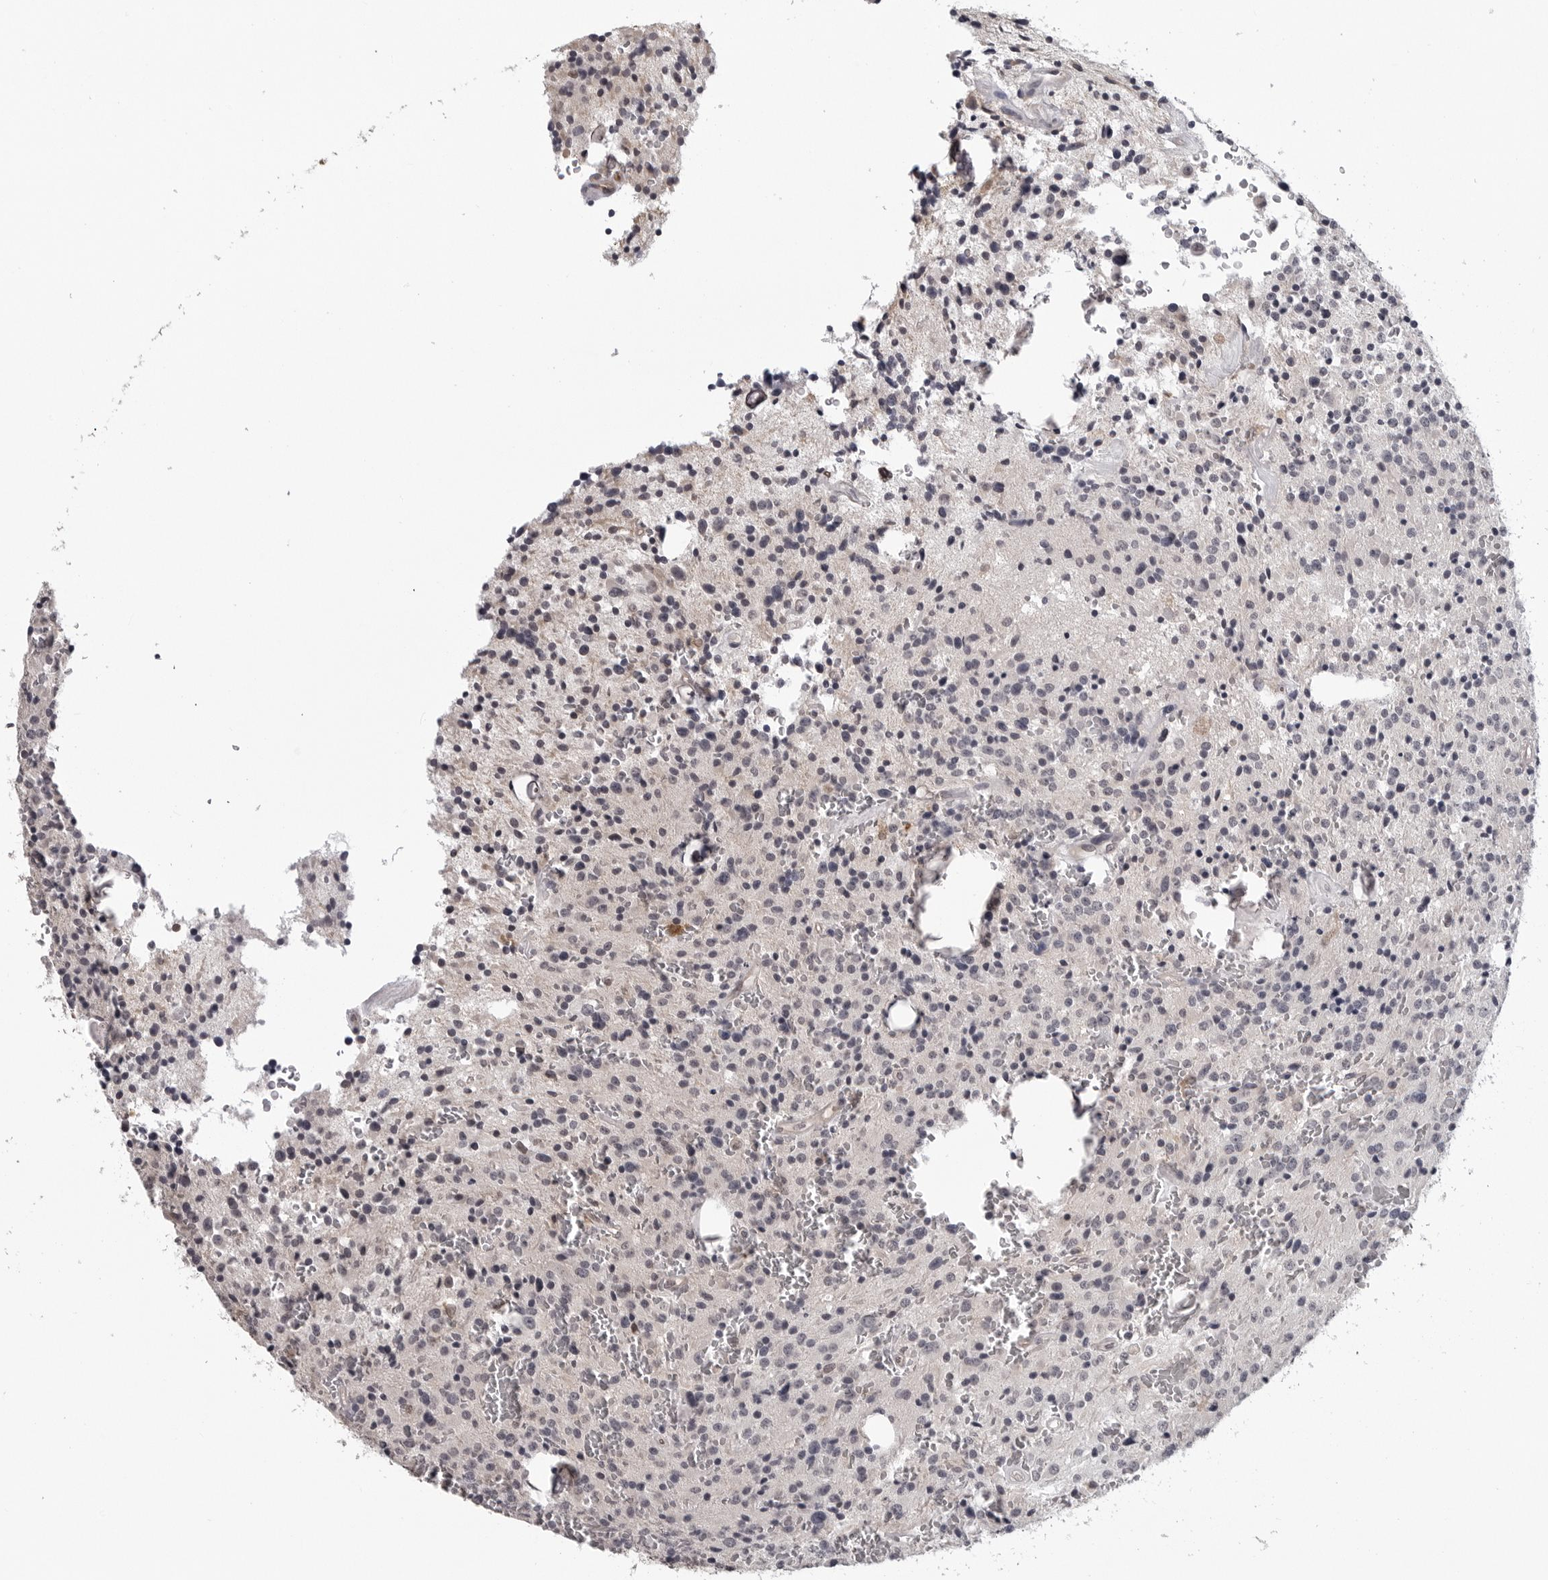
{"staining": {"intensity": "negative", "quantity": "none", "location": "none"}, "tissue": "glioma", "cell_type": "Tumor cells", "image_type": "cancer", "snomed": [{"axis": "morphology", "description": "Glioma, malignant, Low grade"}, {"axis": "topography", "description": "Brain"}], "caption": "Immunohistochemistry histopathology image of neoplastic tissue: malignant low-grade glioma stained with DAB exhibits no significant protein staining in tumor cells.", "gene": "TRMT13", "patient": {"sex": "male", "age": 58}}